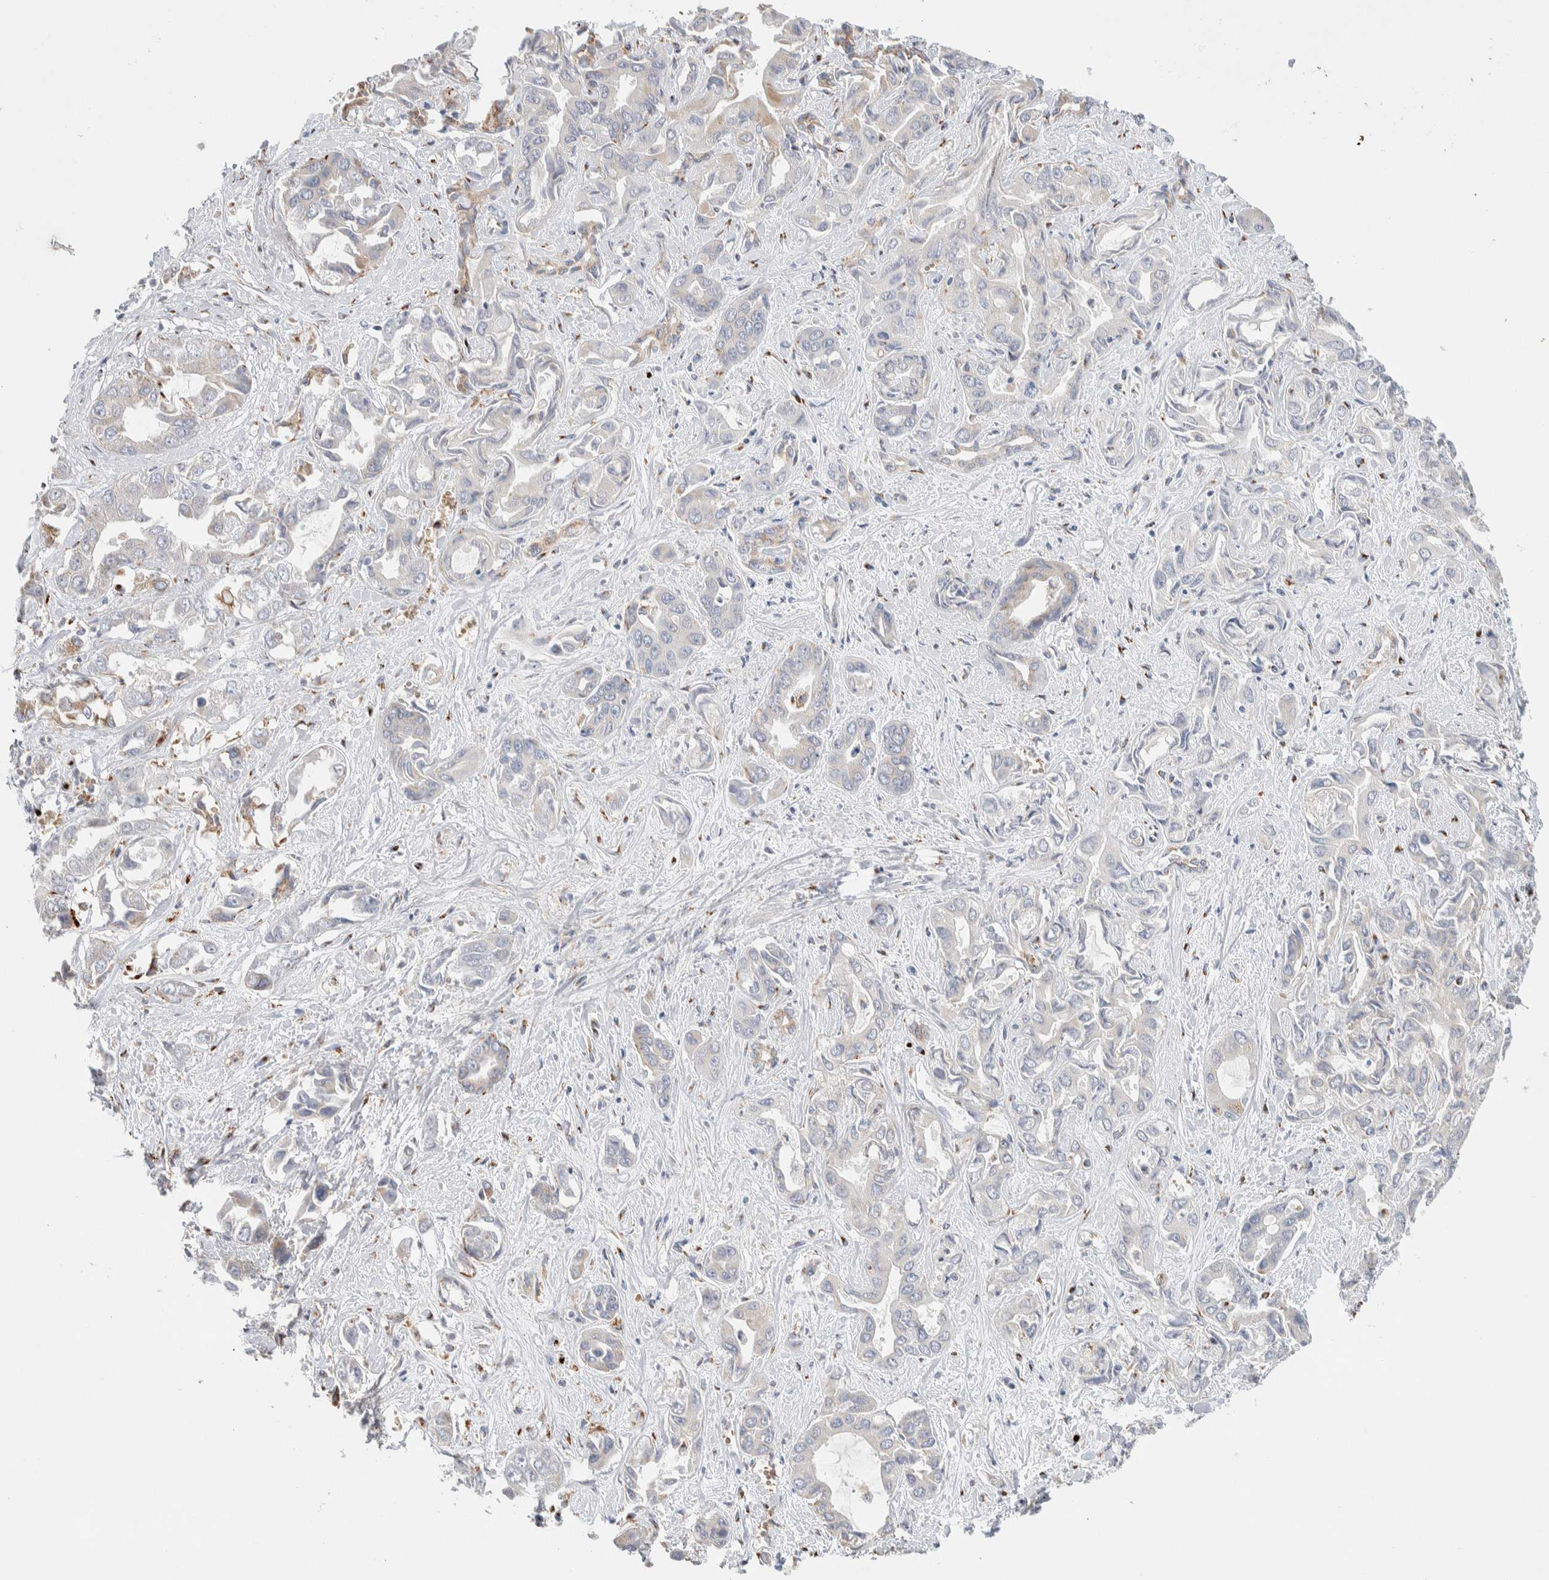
{"staining": {"intensity": "weak", "quantity": "25%-75%", "location": "cytoplasmic/membranous"}, "tissue": "liver cancer", "cell_type": "Tumor cells", "image_type": "cancer", "snomed": [{"axis": "morphology", "description": "Cholangiocarcinoma"}, {"axis": "topography", "description": "Liver"}], "caption": "A brown stain shows weak cytoplasmic/membranous expression of a protein in liver cancer (cholangiocarcinoma) tumor cells. (IHC, brightfield microscopy, high magnification).", "gene": "SLC38A10", "patient": {"sex": "female", "age": 52}}